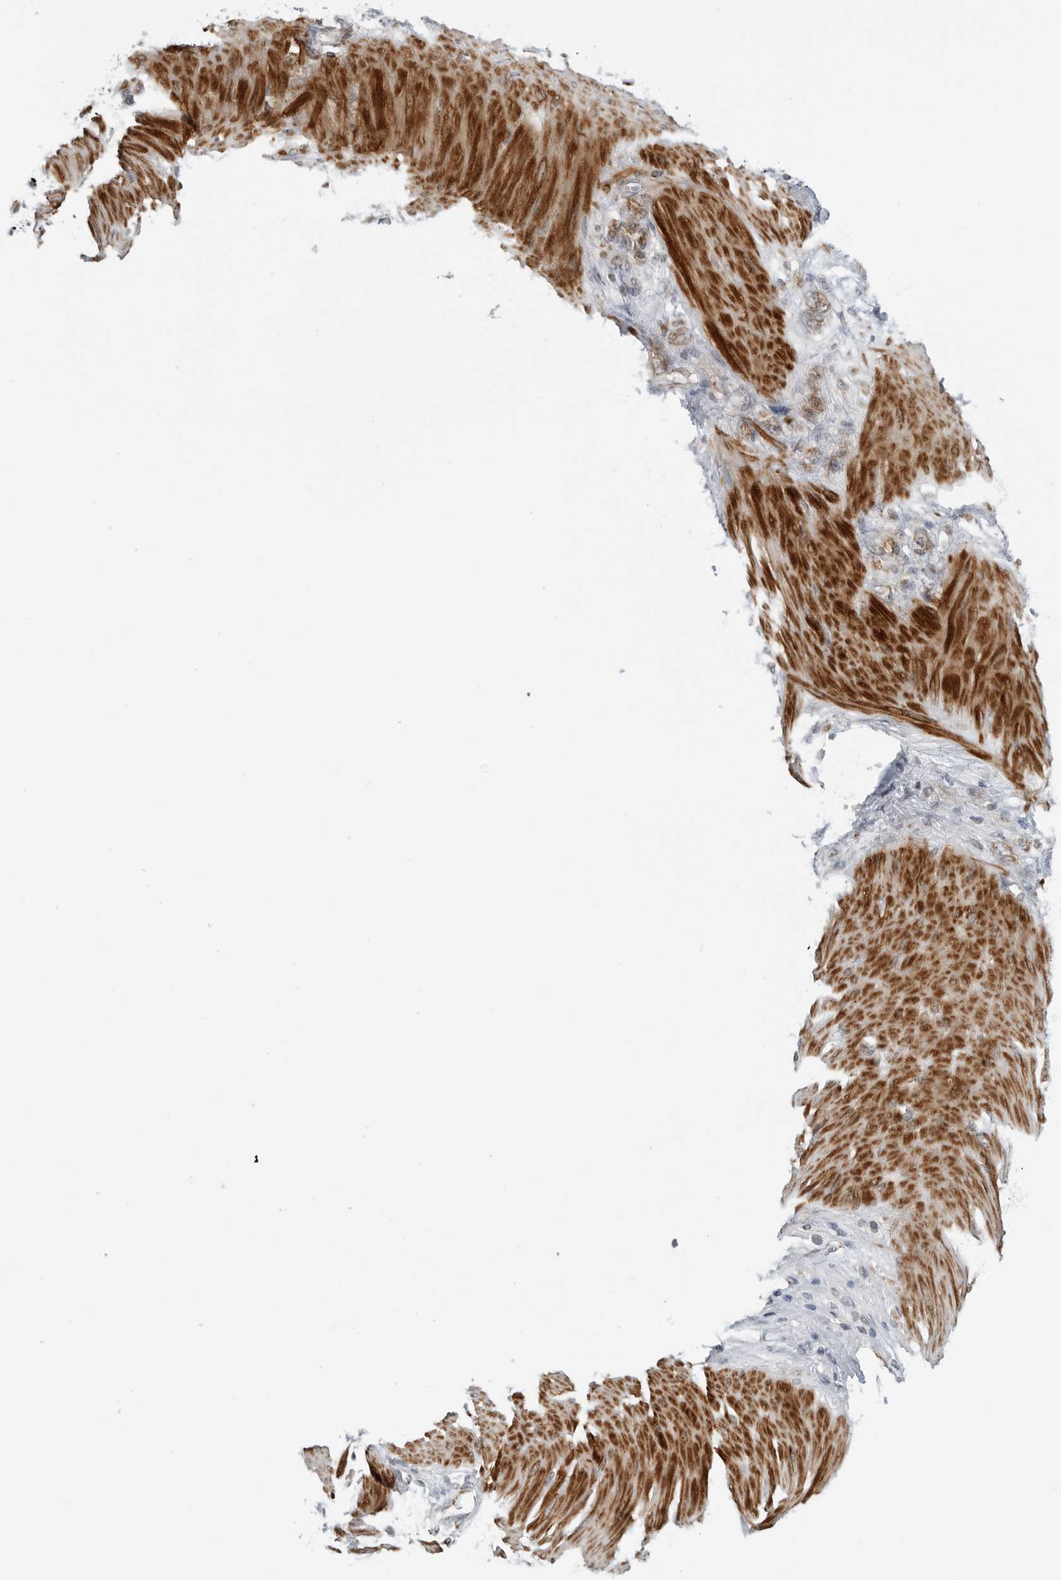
{"staining": {"intensity": "moderate", "quantity": "<25%", "location": "cytoplasmic/membranous"}, "tissue": "stomach cancer", "cell_type": "Tumor cells", "image_type": "cancer", "snomed": [{"axis": "morphology", "description": "Adenocarcinoma, NOS"}, {"axis": "topography", "description": "Stomach"}], "caption": "An image showing moderate cytoplasmic/membranous expression in approximately <25% of tumor cells in stomach adenocarcinoma, as visualized by brown immunohistochemical staining.", "gene": "PEX2", "patient": {"sex": "female", "age": 76}}